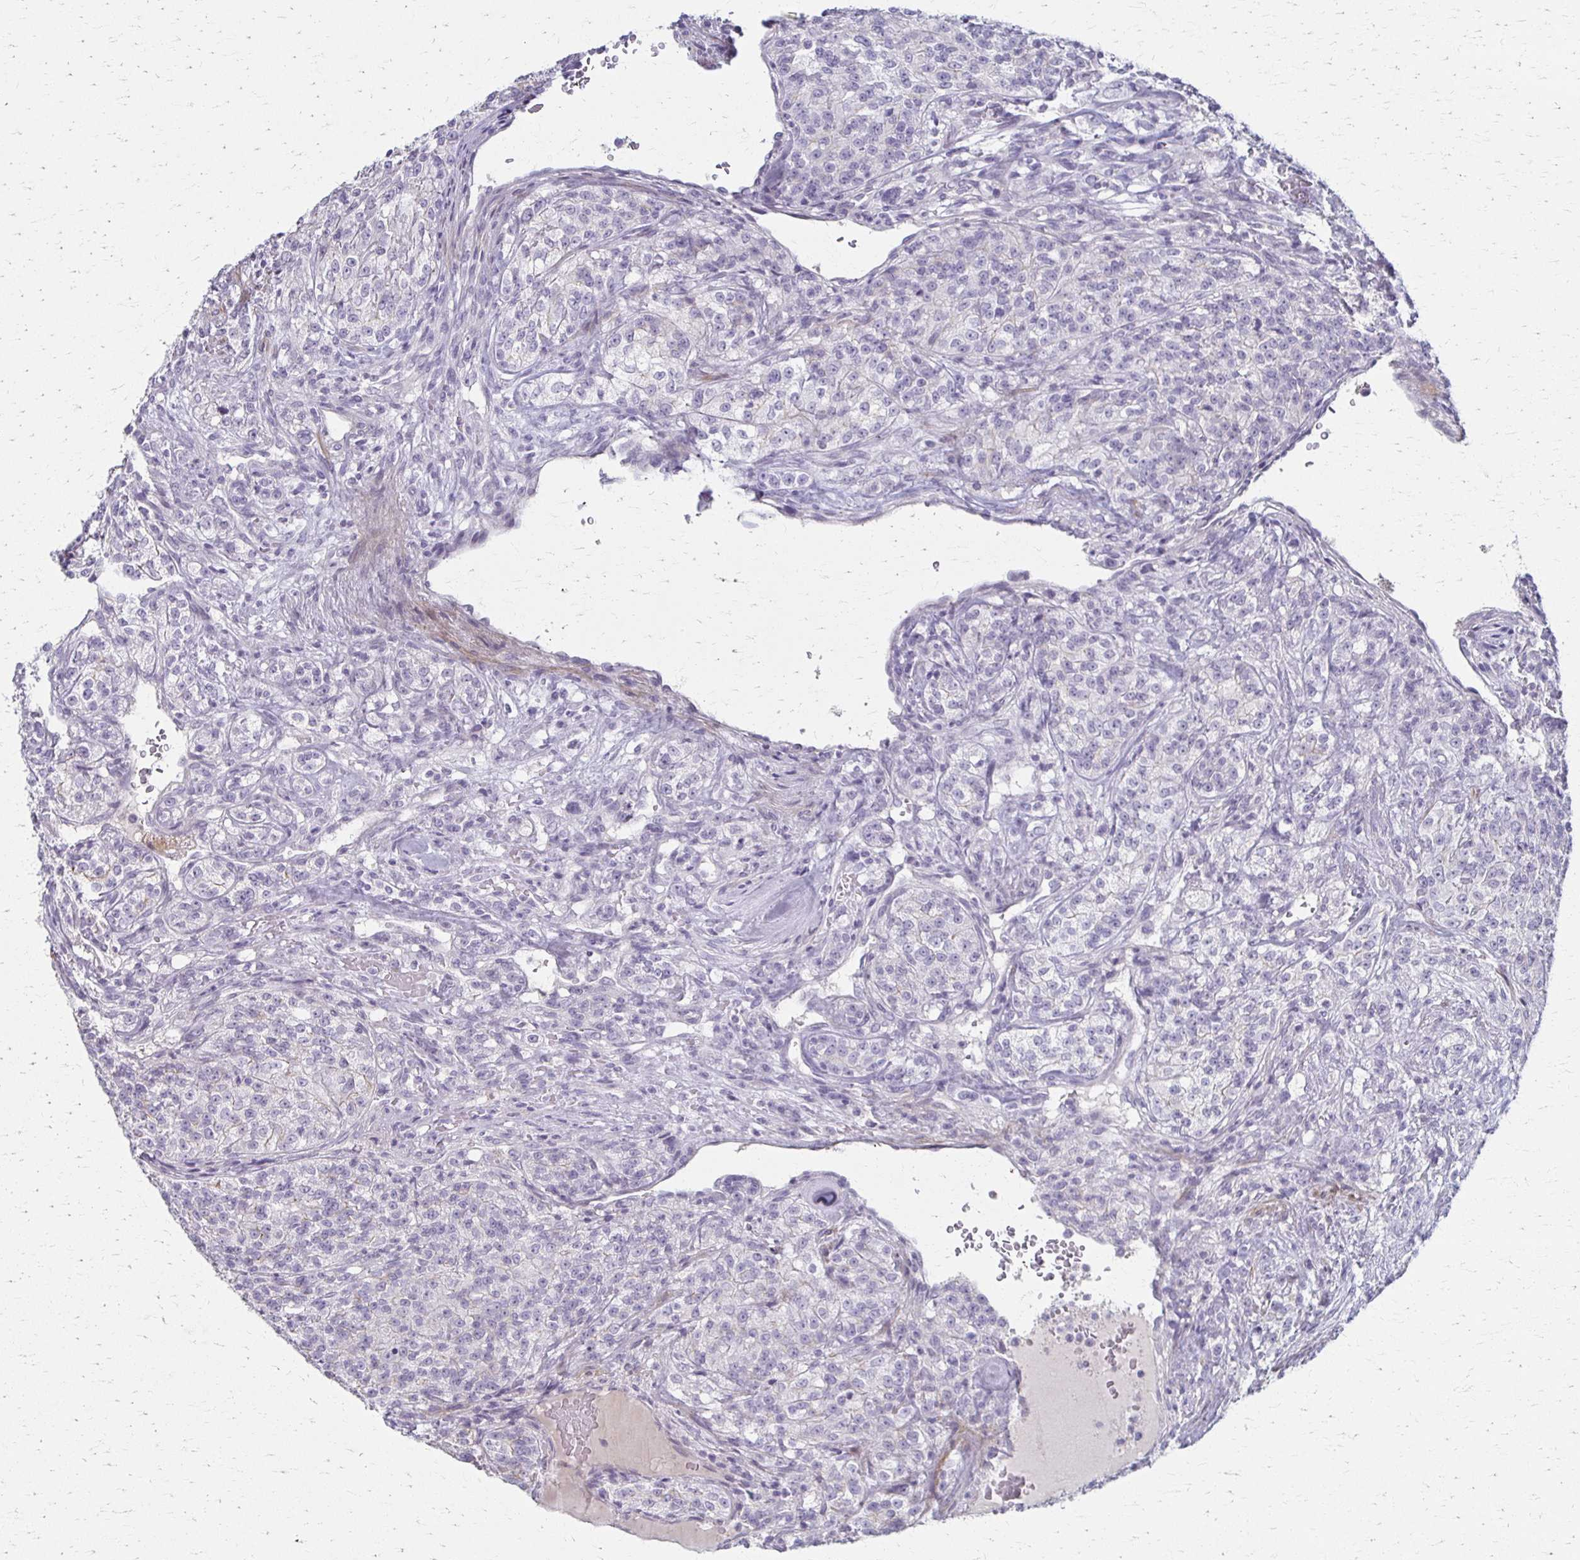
{"staining": {"intensity": "negative", "quantity": "none", "location": "none"}, "tissue": "renal cancer", "cell_type": "Tumor cells", "image_type": "cancer", "snomed": [{"axis": "morphology", "description": "Adenocarcinoma, NOS"}, {"axis": "topography", "description": "Kidney"}], "caption": "Immunohistochemical staining of adenocarcinoma (renal) demonstrates no significant positivity in tumor cells.", "gene": "FOXO4", "patient": {"sex": "female", "age": 63}}